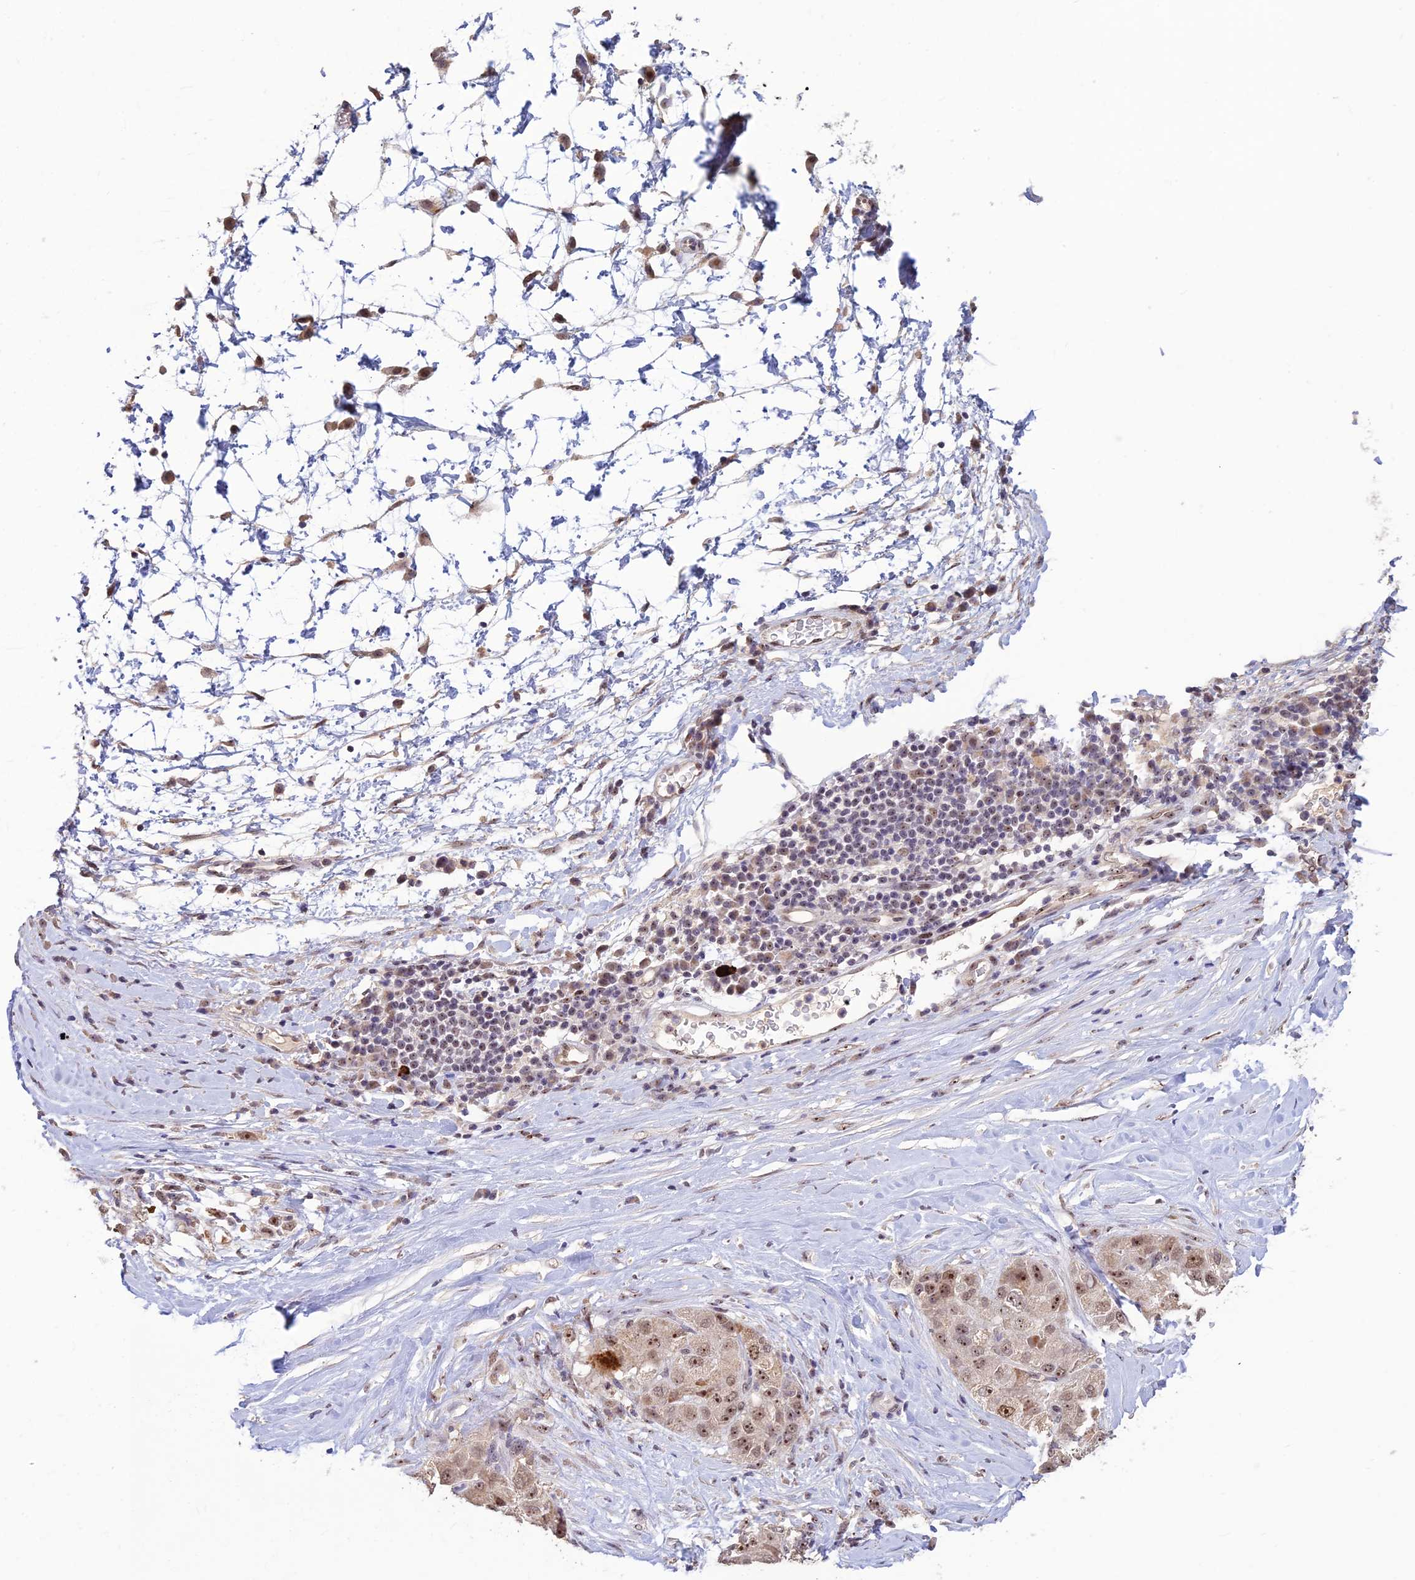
{"staining": {"intensity": "moderate", "quantity": ">75%", "location": "cytoplasmic/membranous,nuclear"}, "tissue": "liver cancer", "cell_type": "Tumor cells", "image_type": "cancer", "snomed": [{"axis": "morphology", "description": "Carcinoma, Hepatocellular, NOS"}, {"axis": "topography", "description": "Liver"}], "caption": "Brown immunohistochemical staining in human liver hepatocellular carcinoma demonstrates moderate cytoplasmic/membranous and nuclear expression in approximately >75% of tumor cells. (DAB = brown stain, brightfield microscopy at high magnification).", "gene": "POLR1G", "patient": {"sex": "male", "age": 80}}